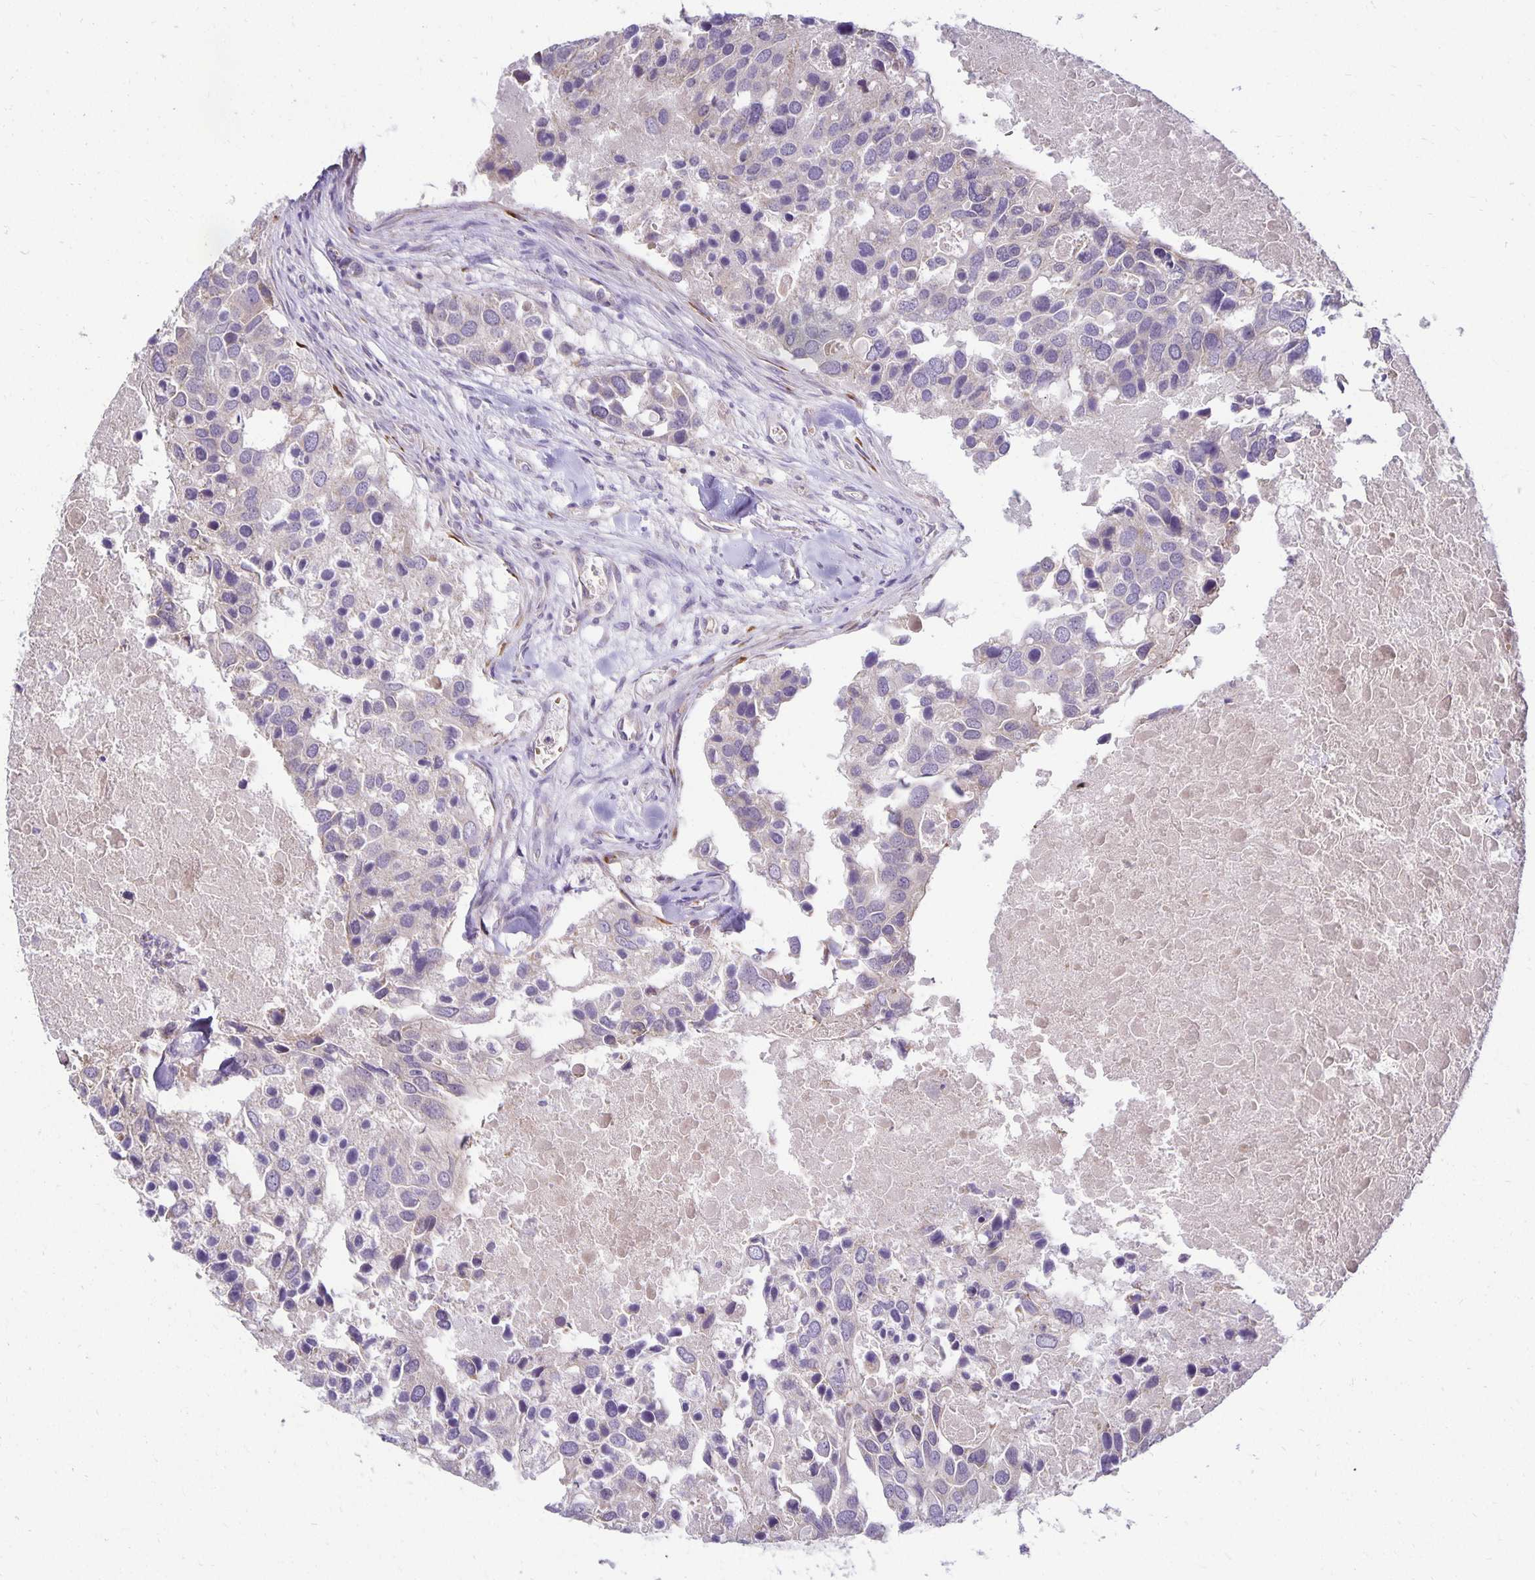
{"staining": {"intensity": "negative", "quantity": "none", "location": "none"}, "tissue": "breast cancer", "cell_type": "Tumor cells", "image_type": "cancer", "snomed": [{"axis": "morphology", "description": "Duct carcinoma"}, {"axis": "topography", "description": "Breast"}], "caption": "An image of breast cancer (intraductal carcinoma) stained for a protein shows no brown staining in tumor cells.", "gene": "FN3K", "patient": {"sex": "female", "age": 83}}